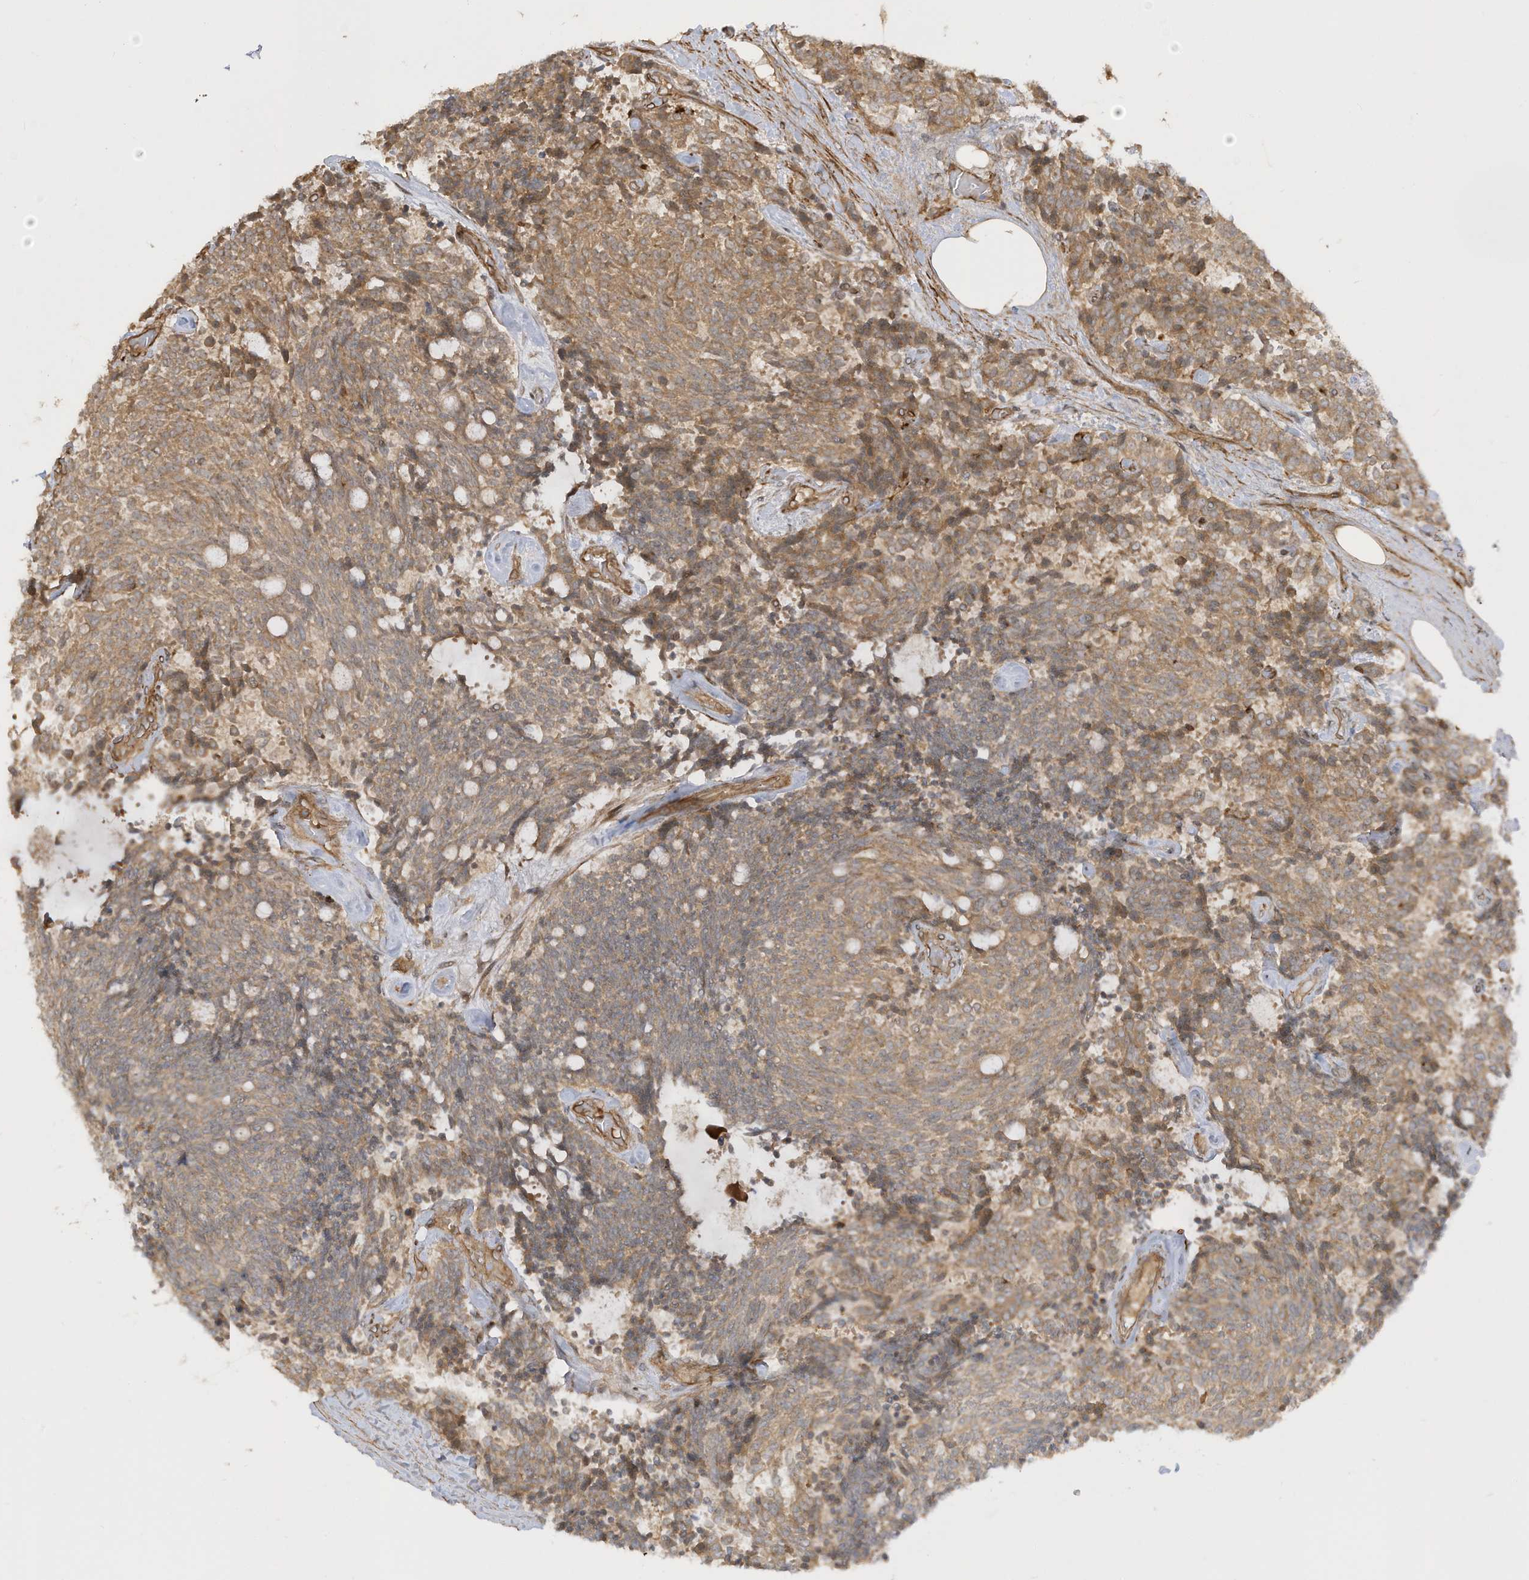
{"staining": {"intensity": "moderate", "quantity": ">75%", "location": "cytoplasmic/membranous"}, "tissue": "carcinoid", "cell_type": "Tumor cells", "image_type": "cancer", "snomed": [{"axis": "morphology", "description": "Carcinoid, malignant, NOS"}, {"axis": "topography", "description": "Pancreas"}], "caption": "High-power microscopy captured an IHC micrograph of carcinoid, revealing moderate cytoplasmic/membranous staining in approximately >75% of tumor cells.", "gene": "ENTR1", "patient": {"sex": "female", "age": 54}}